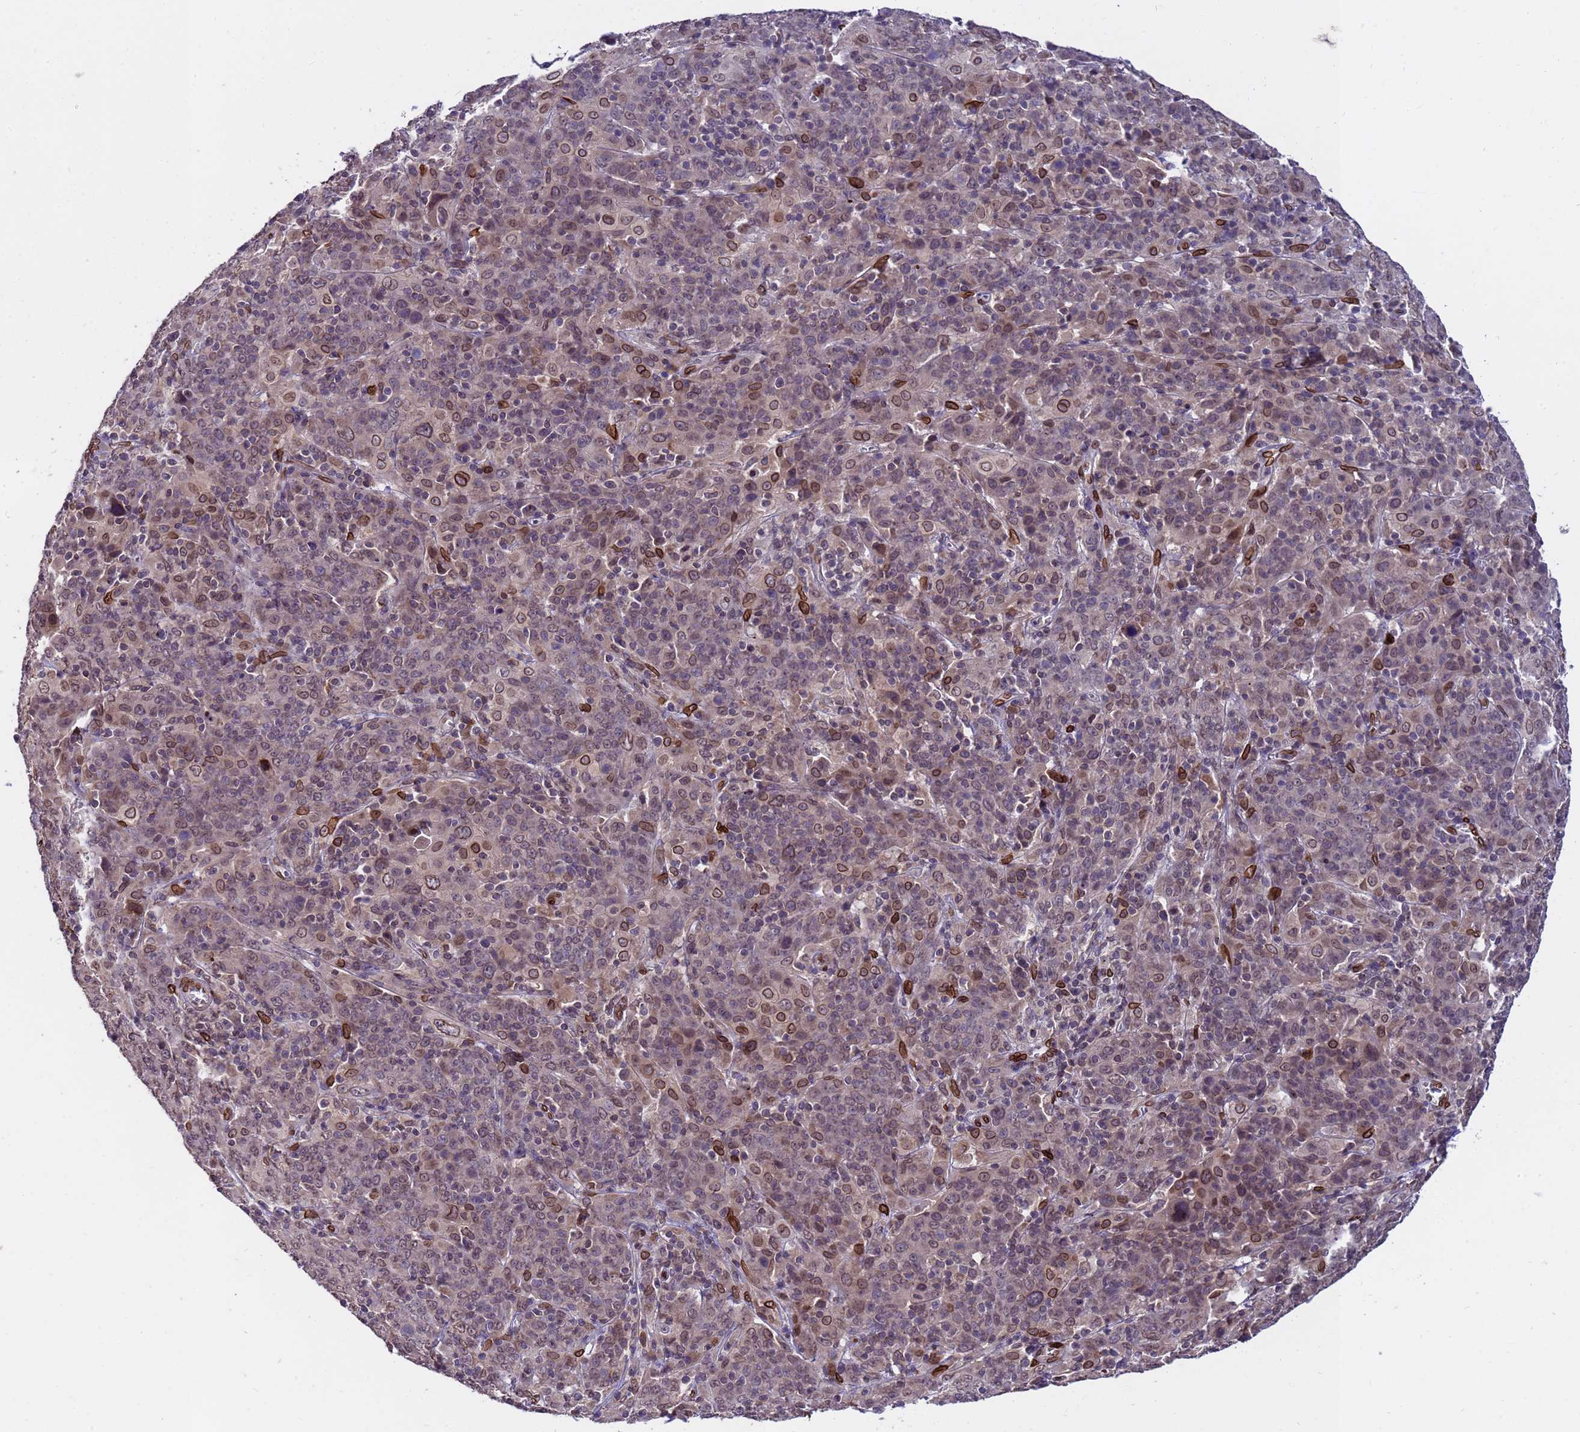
{"staining": {"intensity": "strong", "quantity": "<25%", "location": "cytoplasmic/membranous,nuclear"}, "tissue": "cervical cancer", "cell_type": "Tumor cells", "image_type": "cancer", "snomed": [{"axis": "morphology", "description": "Squamous cell carcinoma, NOS"}, {"axis": "topography", "description": "Cervix"}], "caption": "Immunohistochemical staining of human cervical cancer reveals medium levels of strong cytoplasmic/membranous and nuclear protein expression in about <25% of tumor cells. The staining is performed using DAB (3,3'-diaminobenzidine) brown chromogen to label protein expression. The nuclei are counter-stained blue using hematoxylin.", "gene": "GPR135", "patient": {"sex": "female", "age": 67}}